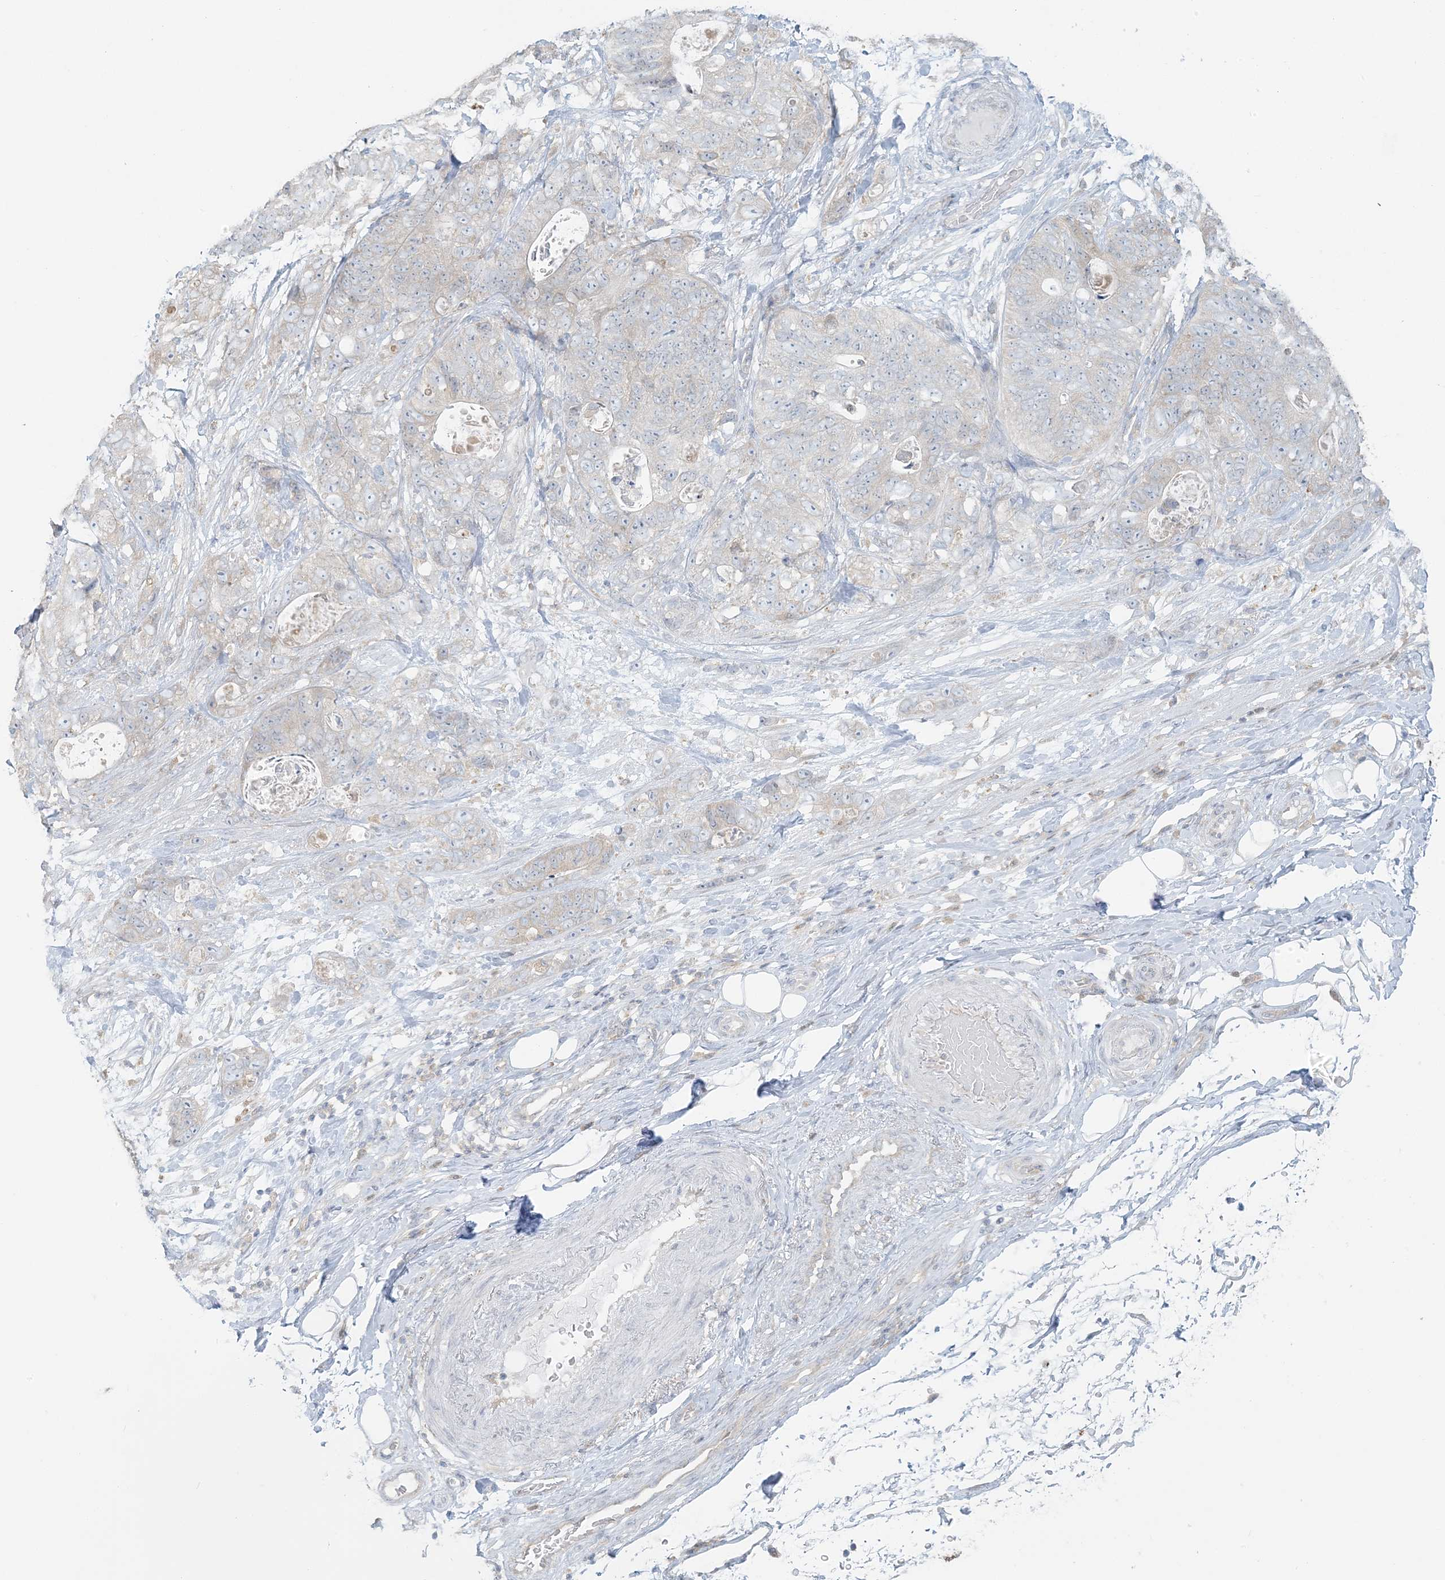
{"staining": {"intensity": "negative", "quantity": "none", "location": "none"}, "tissue": "stomach cancer", "cell_type": "Tumor cells", "image_type": "cancer", "snomed": [{"axis": "morphology", "description": "Normal tissue, NOS"}, {"axis": "morphology", "description": "Adenocarcinoma, NOS"}, {"axis": "topography", "description": "Stomach"}], "caption": "Immunohistochemistry photomicrograph of neoplastic tissue: adenocarcinoma (stomach) stained with DAB displays no significant protein positivity in tumor cells.", "gene": "EEFSEC", "patient": {"sex": "female", "age": 89}}